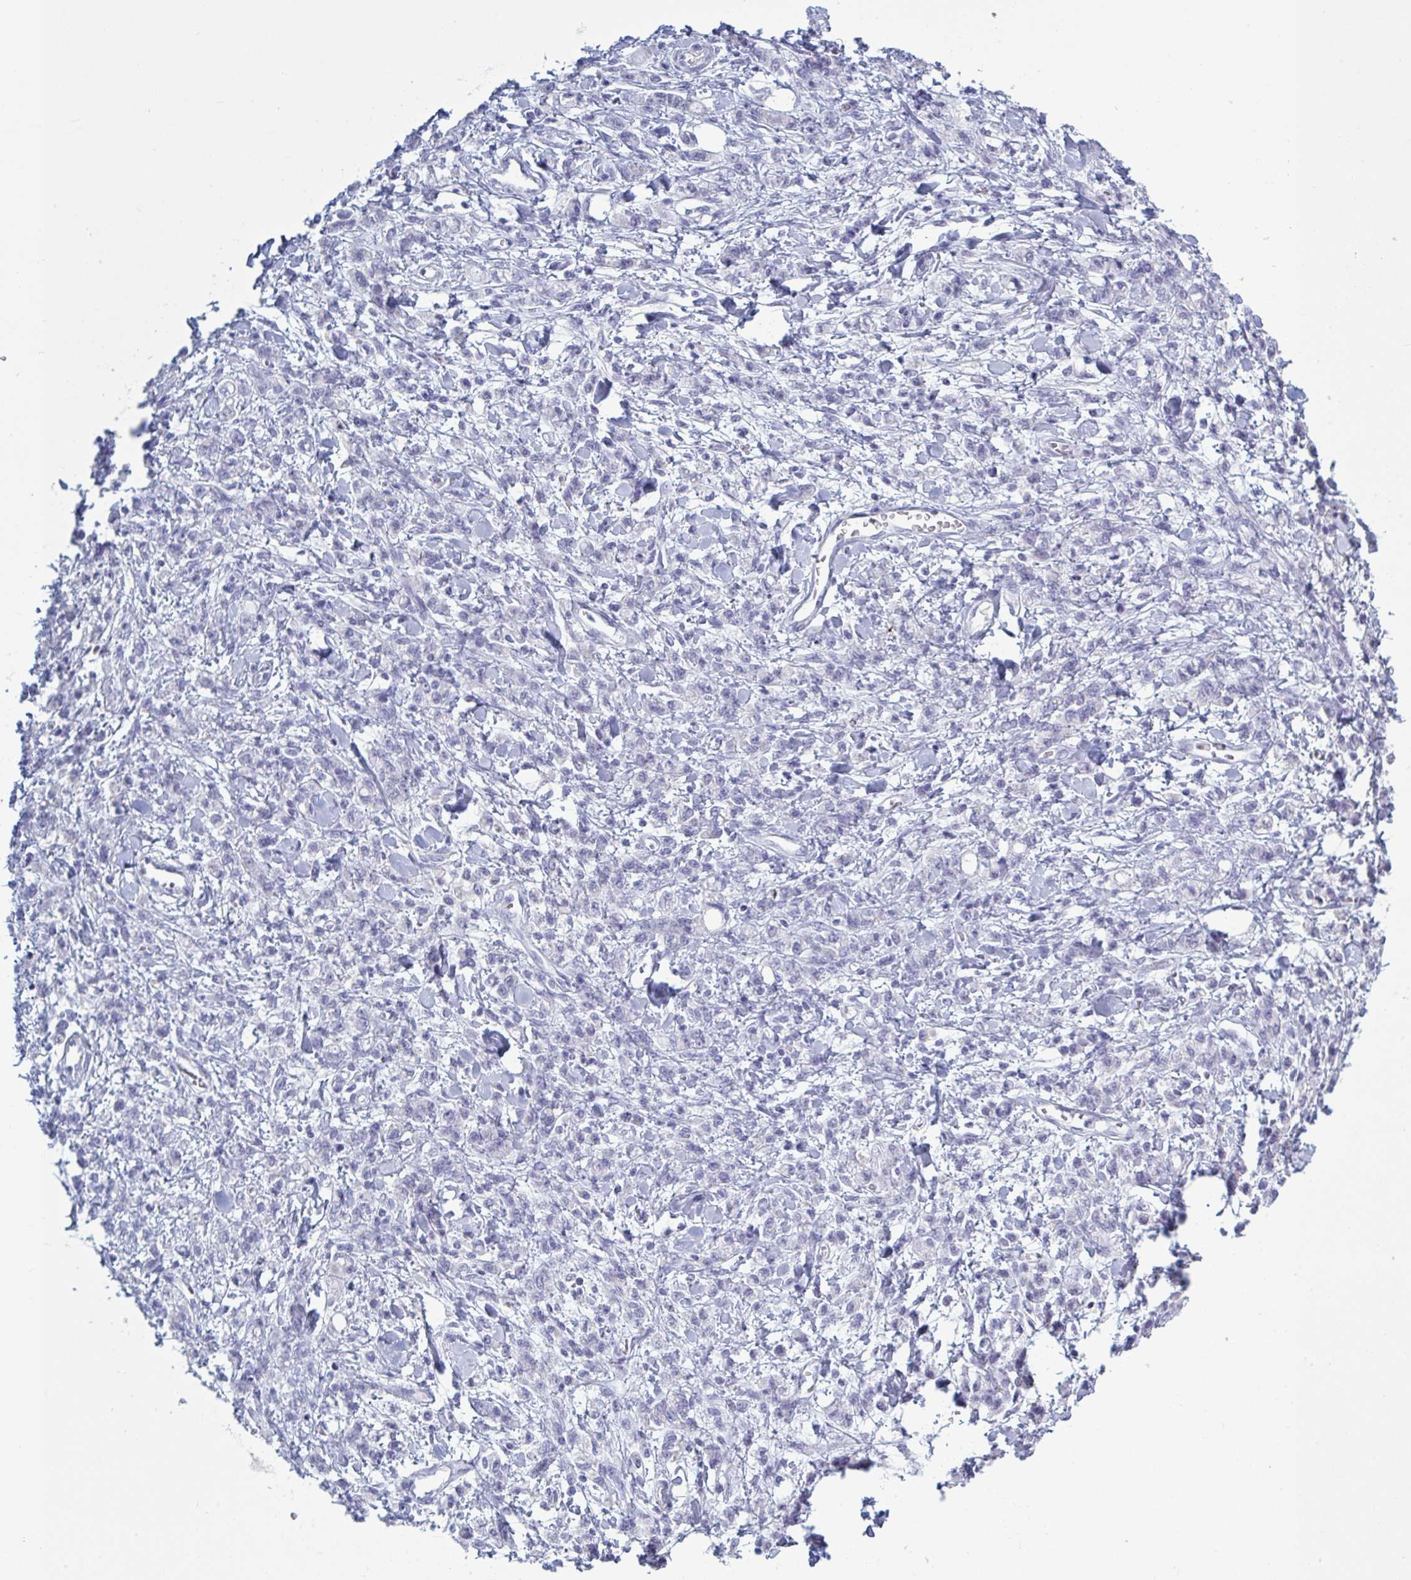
{"staining": {"intensity": "negative", "quantity": "none", "location": "none"}, "tissue": "stomach cancer", "cell_type": "Tumor cells", "image_type": "cancer", "snomed": [{"axis": "morphology", "description": "Adenocarcinoma, NOS"}, {"axis": "topography", "description": "Stomach"}], "caption": "Tumor cells are negative for brown protein staining in stomach cancer.", "gene": "NDUFC2", "patient": {"sex": "male", "age": 77}}